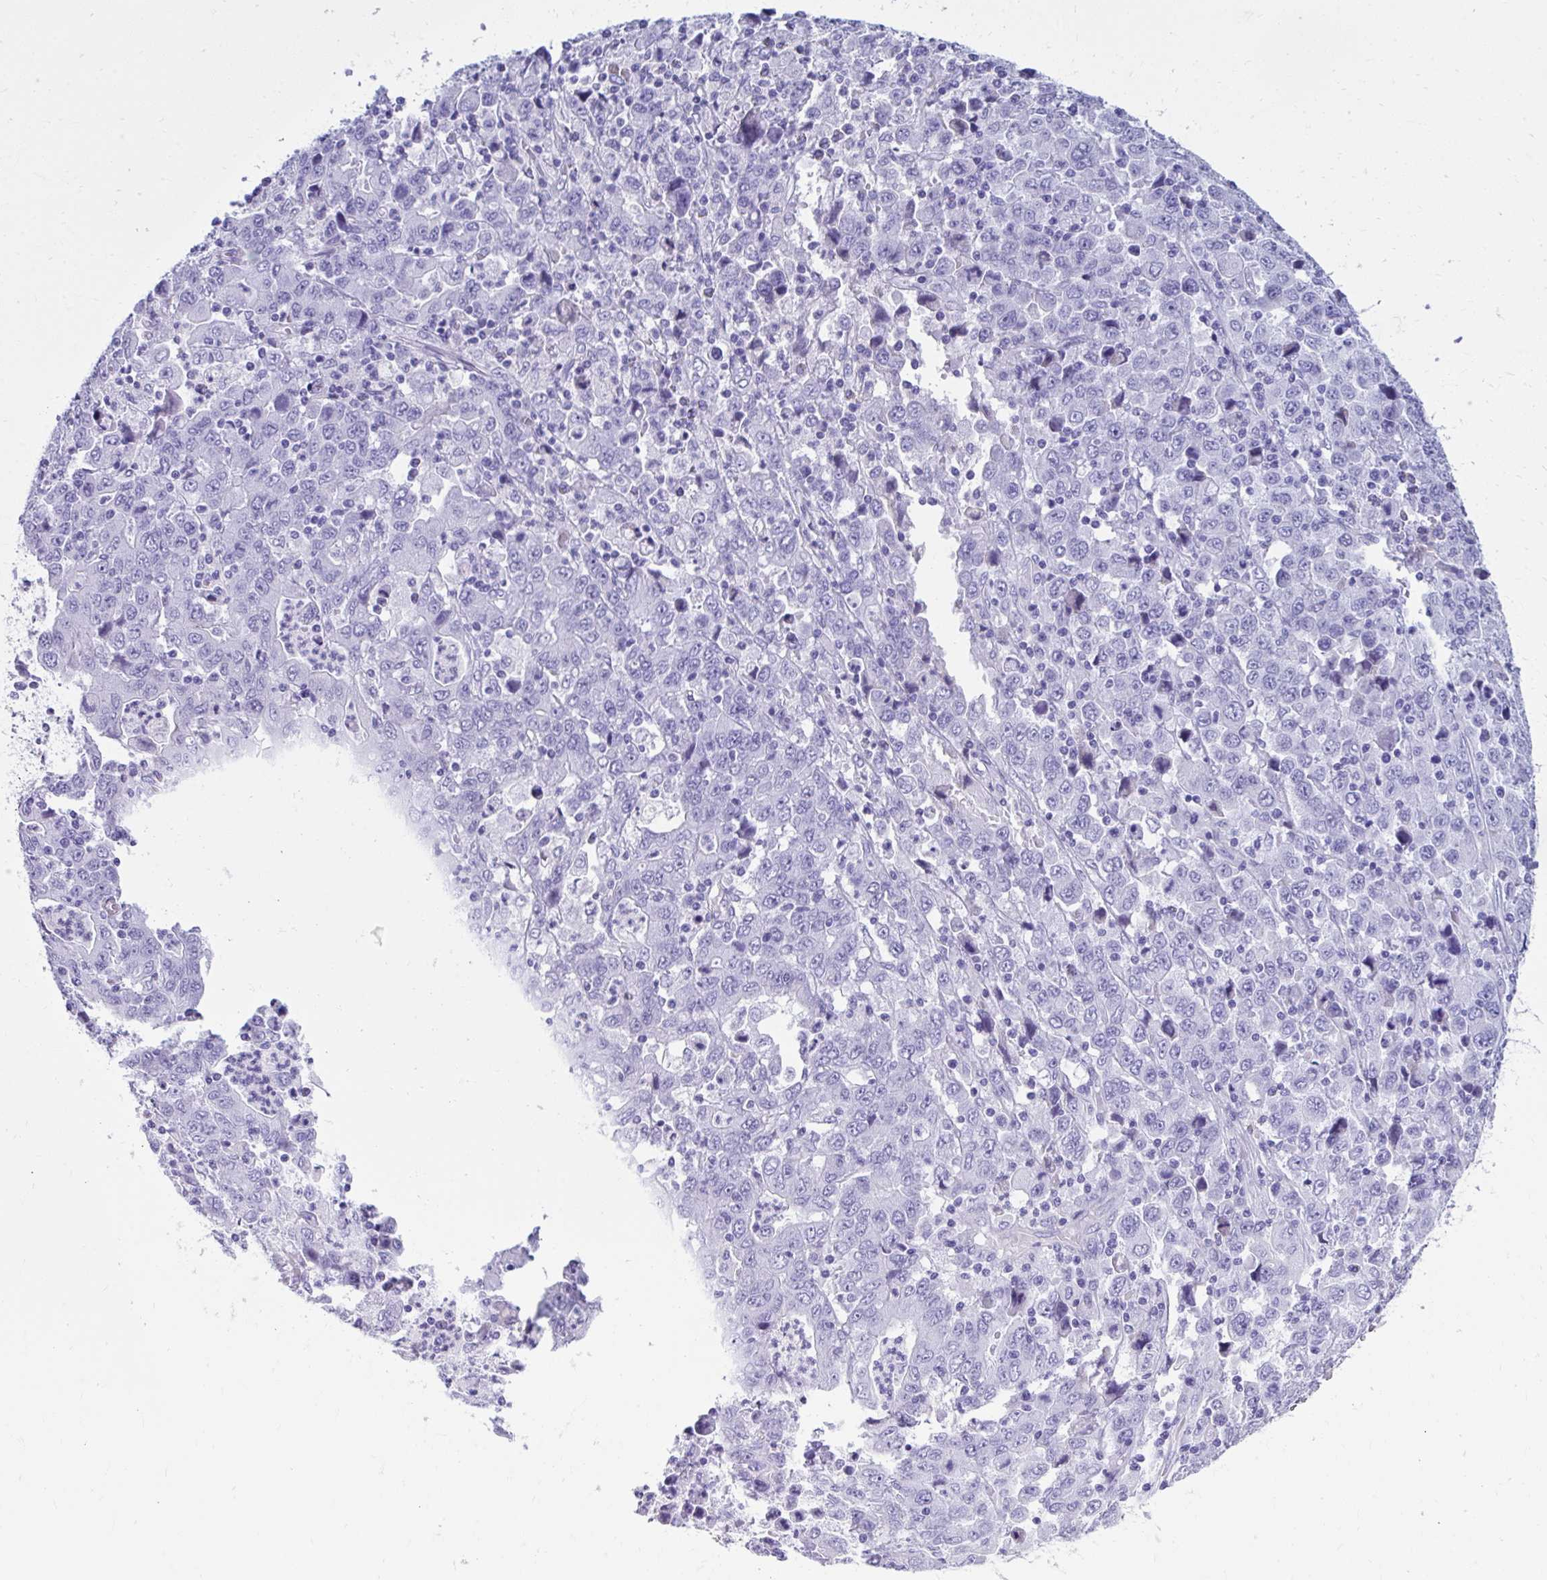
{"staining": {"intensity": "negative", "quantity": "none", "location": "none"}, "tissue": "stomach cancer", "cell_type": "Tumor cells", "image_type": "cancer", "snomed": [{"axis": "morphology", "description": "Adenocarcinoma, NOS"}, {"axis": "topography", "description": "Stomach, upper"}], "caption": "Tumor cells are negative for protein expression in human adenocarcinoma (stomach).", "gene": "SMIM9", "patient": {"sex": "male", "age": 69}}